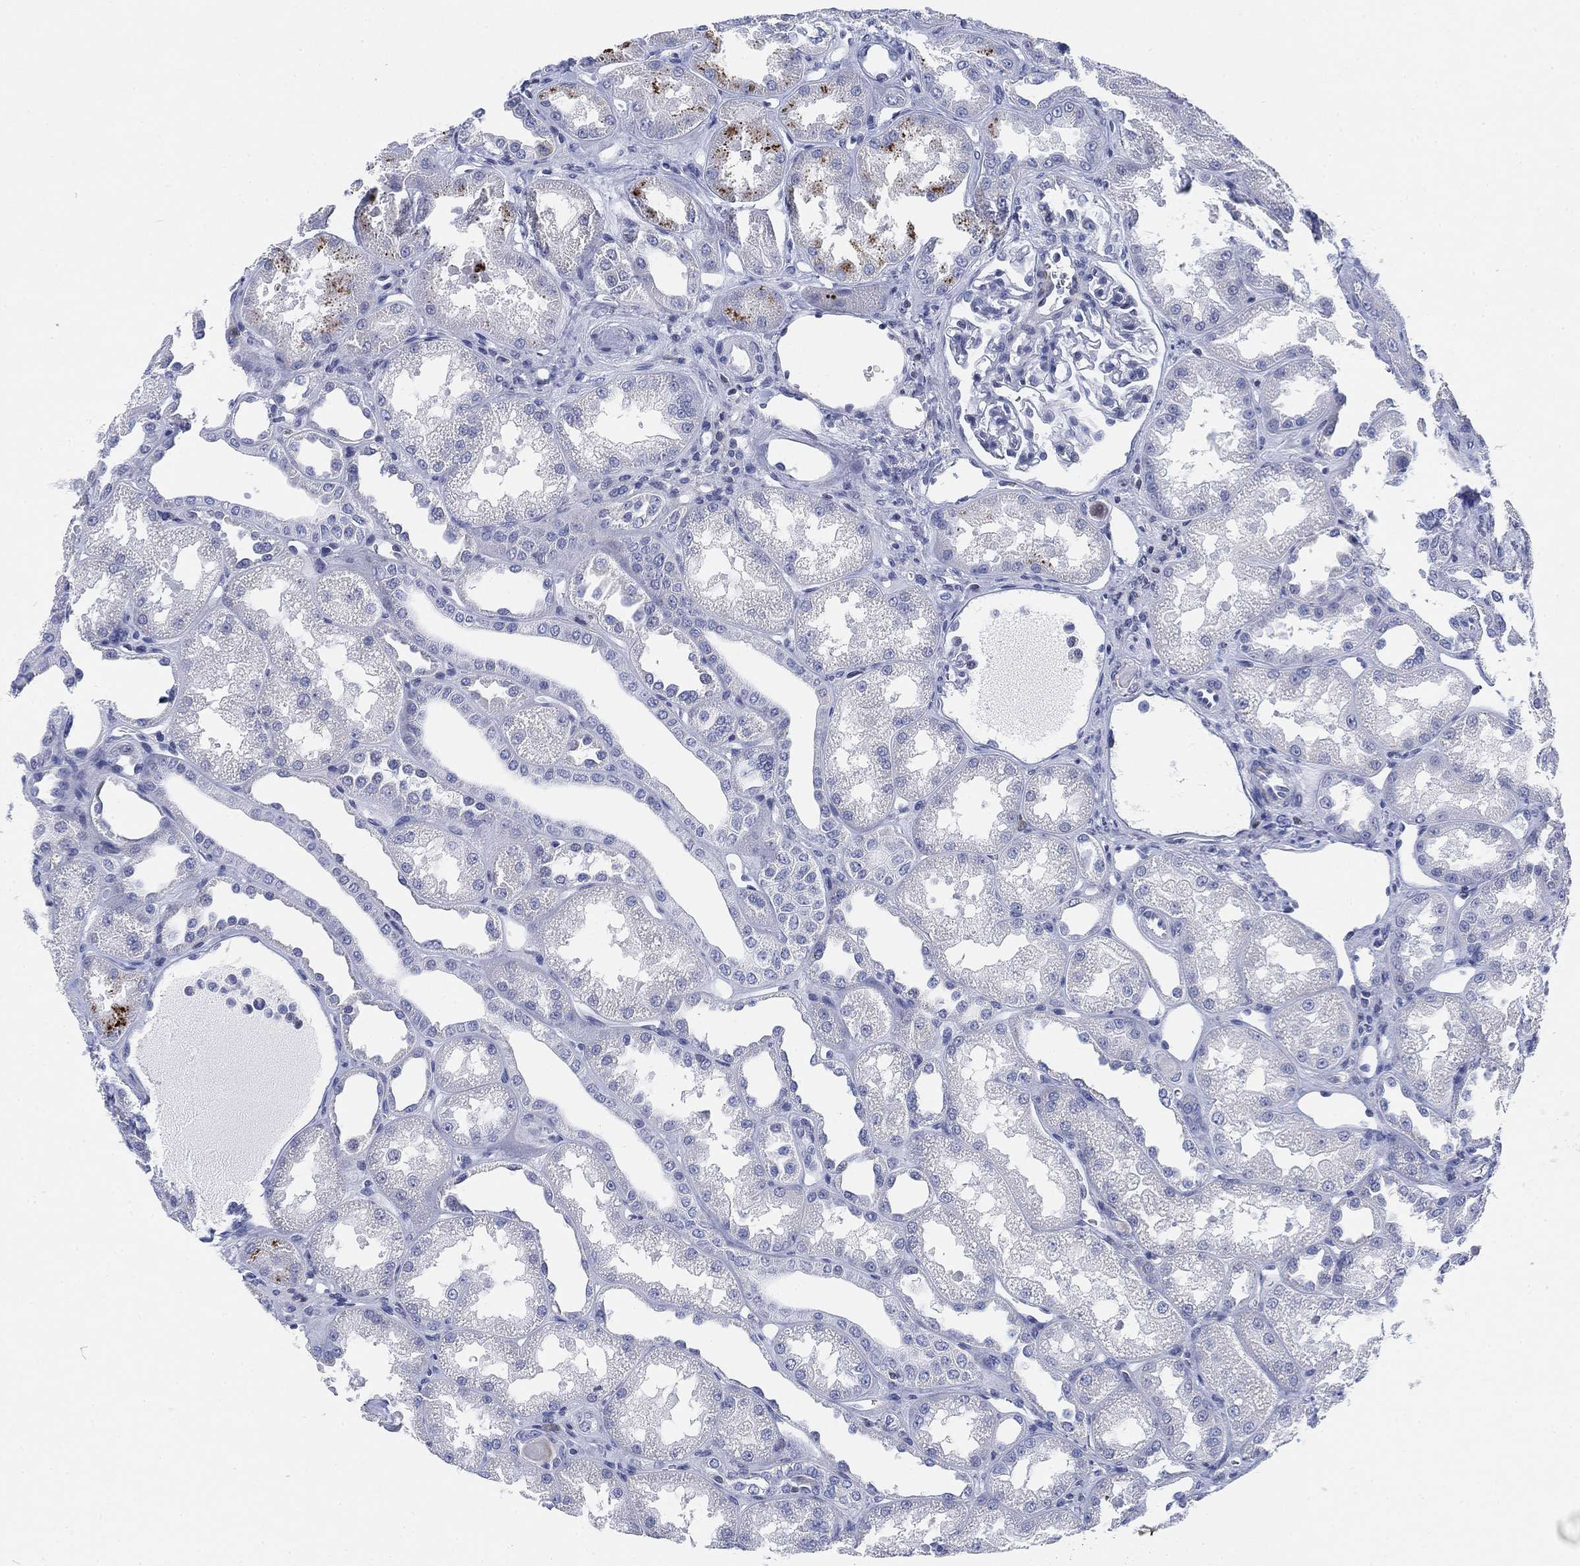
{"staining": {"intensity": "negative", "quantity": "none", "location": "none"}, "tissue": "kidney", "cell_type": "Cells in glomeruli", "image_type": "normal", "snomed": [{"axis": "morphology", "description": "Normal tissue, NOS"}, {"axis": "topography", "description": "Kidney"}], "caption": "This is a image of immunohistochemistry (IHC) staining of normal kidney, which shows no positivity in cells in glomeruli.", "gene": "FYB1", "patient": {"sex": "male", "age": 61}}